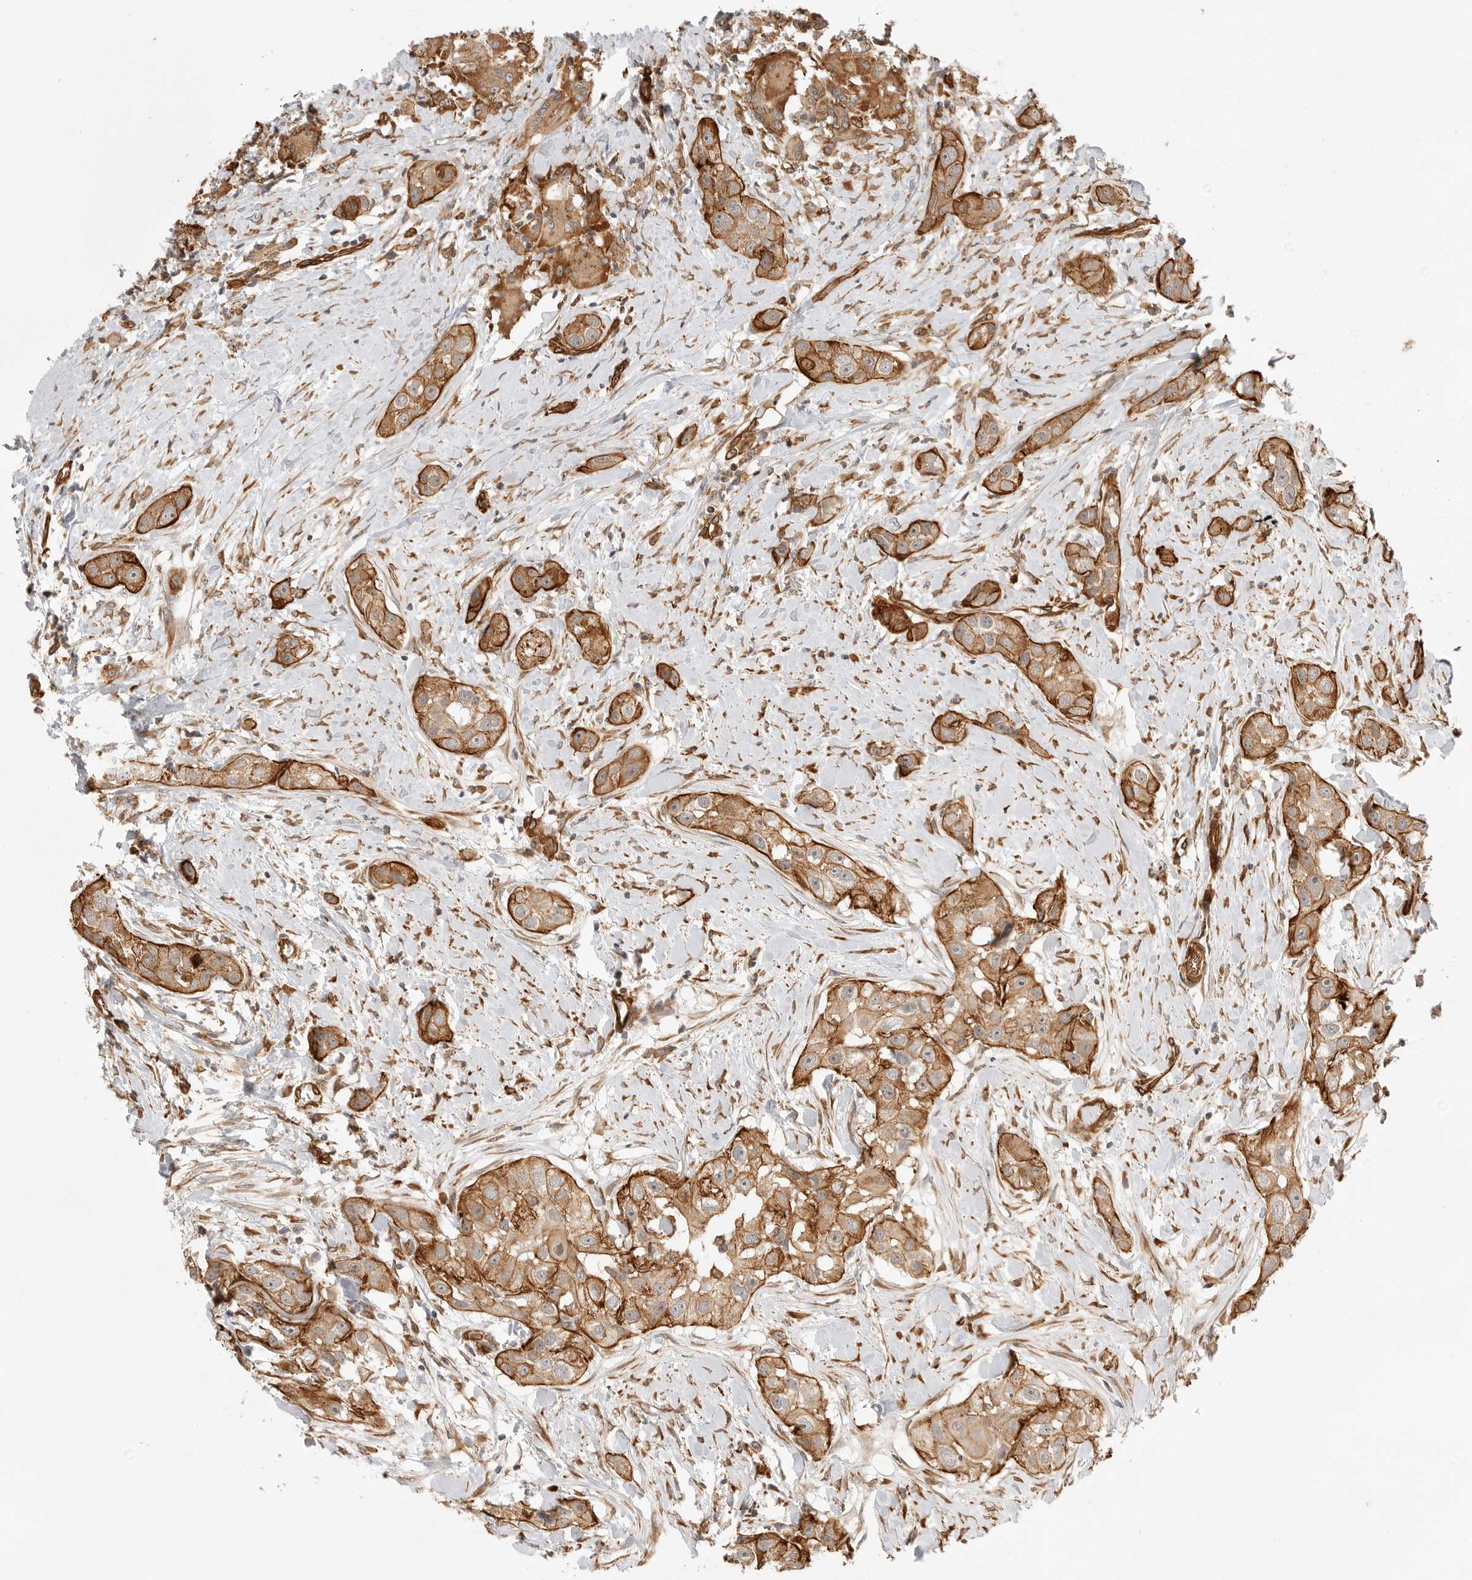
{"staining": {"intensity": "moderate", "quantity": ">75%", "location": "cytoplasmic/membranous"}, "tissue": "head and neck cancer", "cell_type": "Tumor cells", "image_type": "cancer", "snomed": [{"axis": "morphology", "description": "Normal tissue, NOS"}, {"axis": "morphology", "description": "Squamous cell carcinoma, NOS"}, {"axis": "topography", "description": "Skeletal muscle"}, {"axis": "topography", "description": "Head-Neck"}], "caption": "This is an image of immunohistochemistry (IHC) staining of head and neck cancer, which shows moderate expression in the cytoplasmic/membranous of tumor cells.", "gene": "ATOH7", "patient": {"sex": "male", "age": 51}}